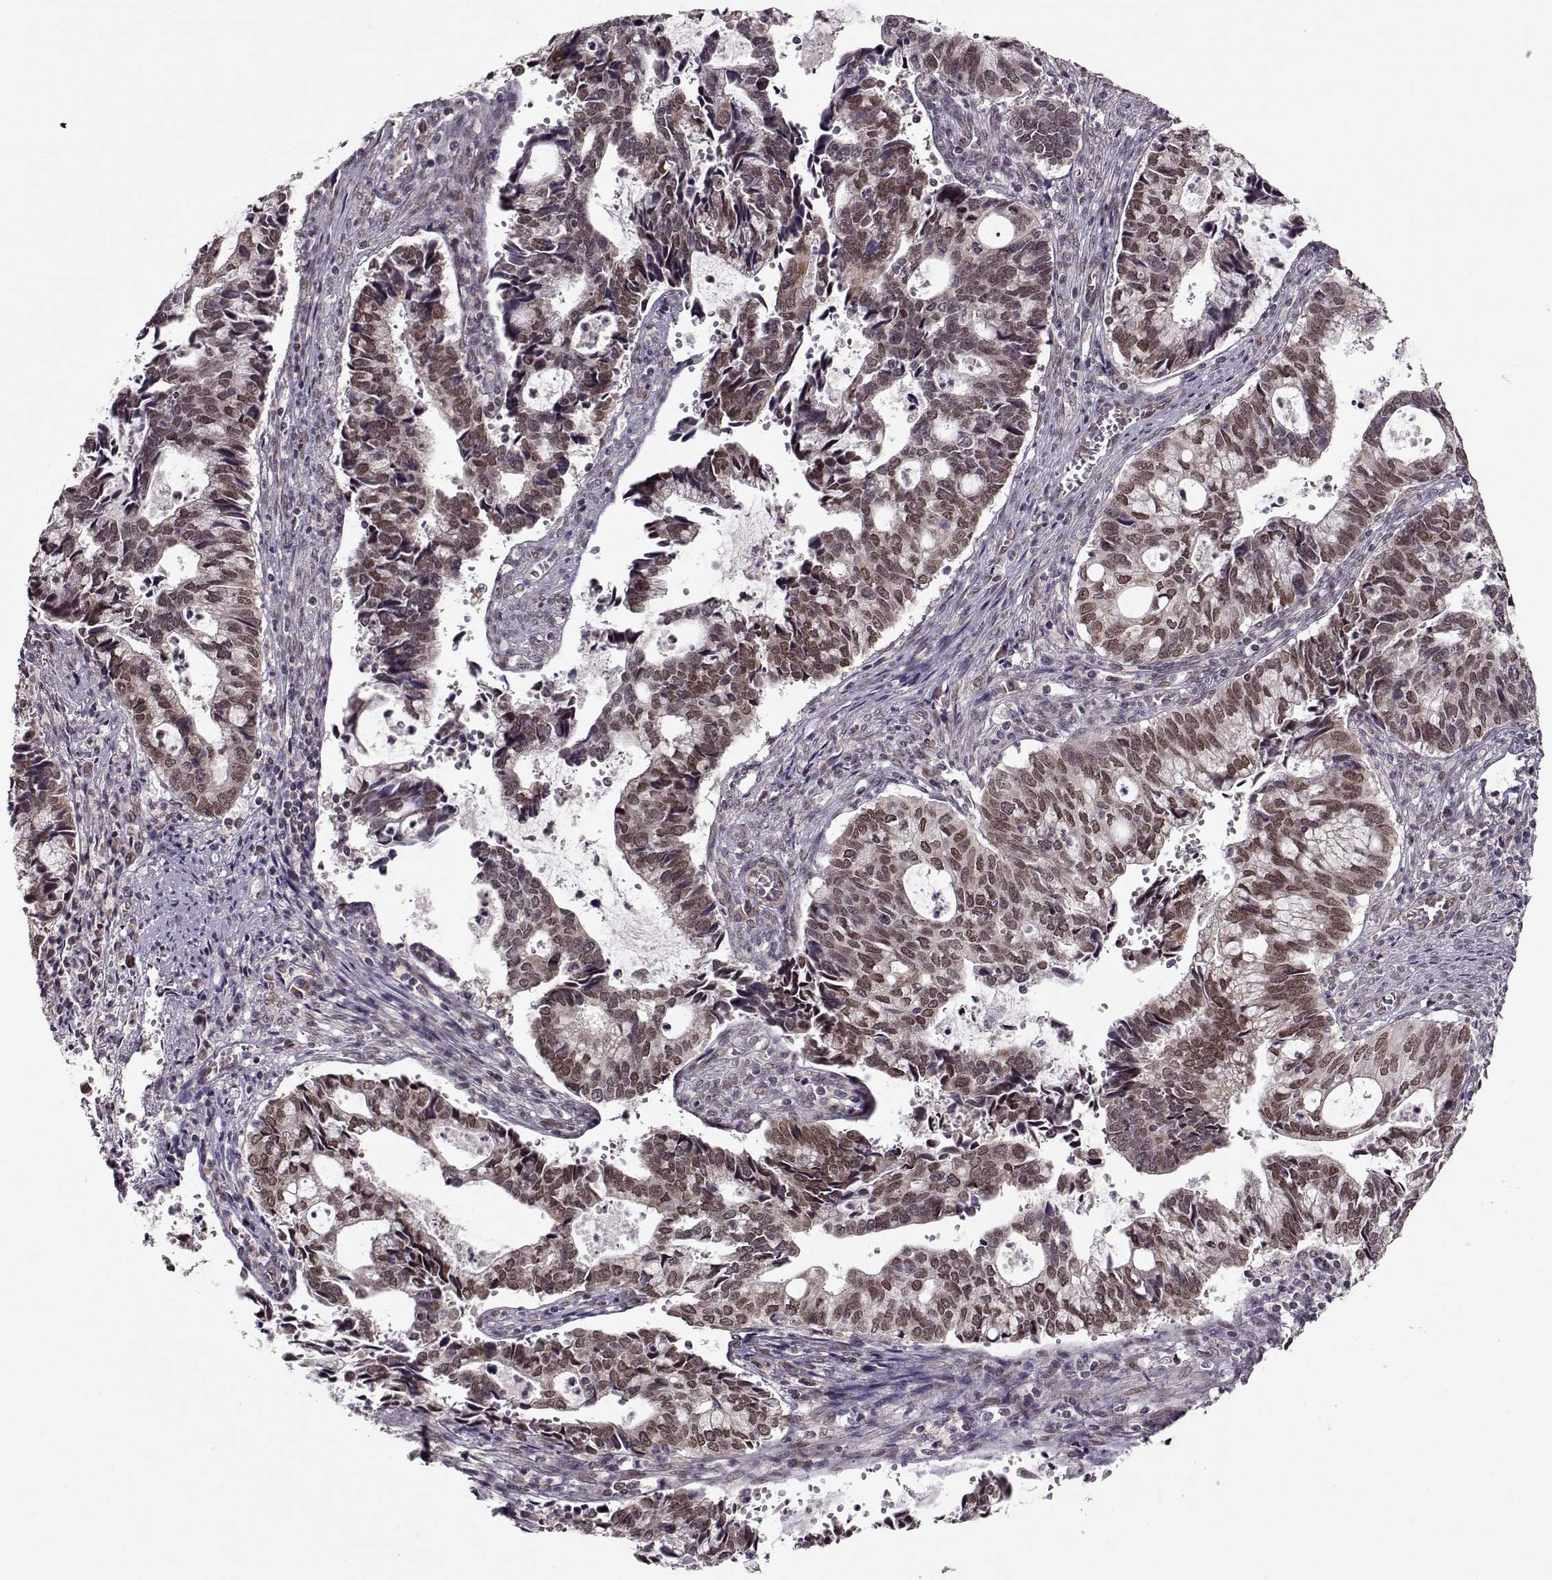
{"staining": {"intensity": "weak", "quantity": "25%-75%", "location": "nuclear"}, "tissue": "cervical cancer", "cell_type": "Tumor cells", "image_type": "cancer", "snomed": [{"axis": "morphology", "description": "Adenocarcinoma, NOS"}, {"axis": "topography", "description": "Cervix"}], "caption": "Tumor cells show low levels of weak nuclear expression in about 25%-75% of cells in human cervical cancer.", "gene": "RAI1", "patient": {"sex": "female", "age": 42}}